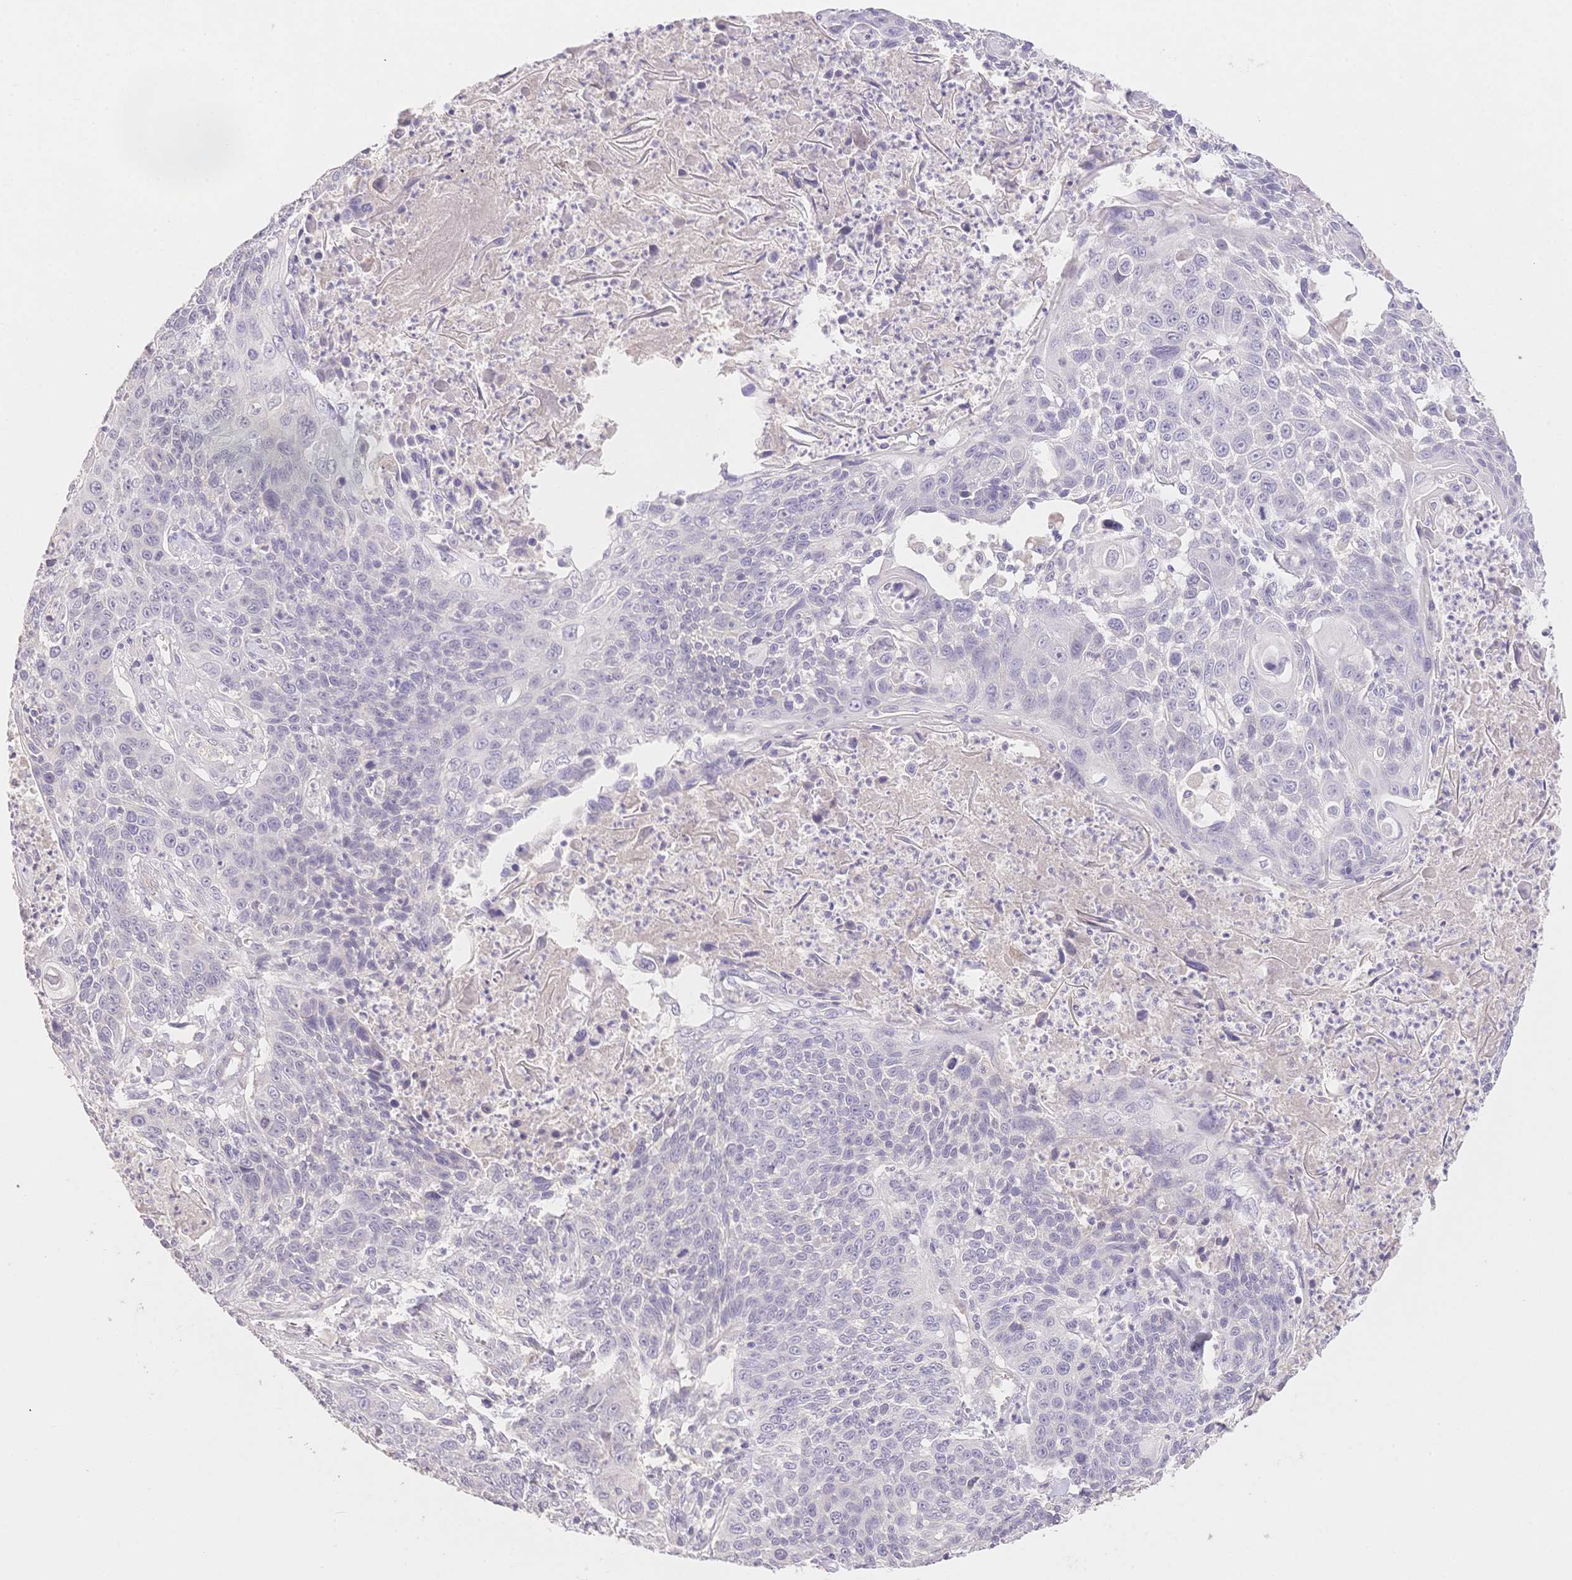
{"staining": {"intensity": "negative", "quantity": "none", "location": "none"}, "tissue": "lung cancer", "cell_type": "Tumor cells", "image_type": "cancer", "snomed": [{"axis": "morphology", "description": "Squamous cell carcinoma, NOS"}, {"axis": "morphology", "description": "Squamous cell carcinoma, metastatic, NOS"}, {"axis": "topography", "description": "Lung"}, {"axis": "topography", "description": "Pleura, NOS"}], "caption": "Immunohistochemistry photomicrograph of neoplastic tissue: lung metastatic squamous cell carcinoma stained with DAB reveals no significant protein expression in tumor cells. The staining is performed using DAB brown chromogen with nuclei counter-stained in using hematoxylin.", "gene": "SUV39H2", "patient": {"sex": "male", "age": 72}}